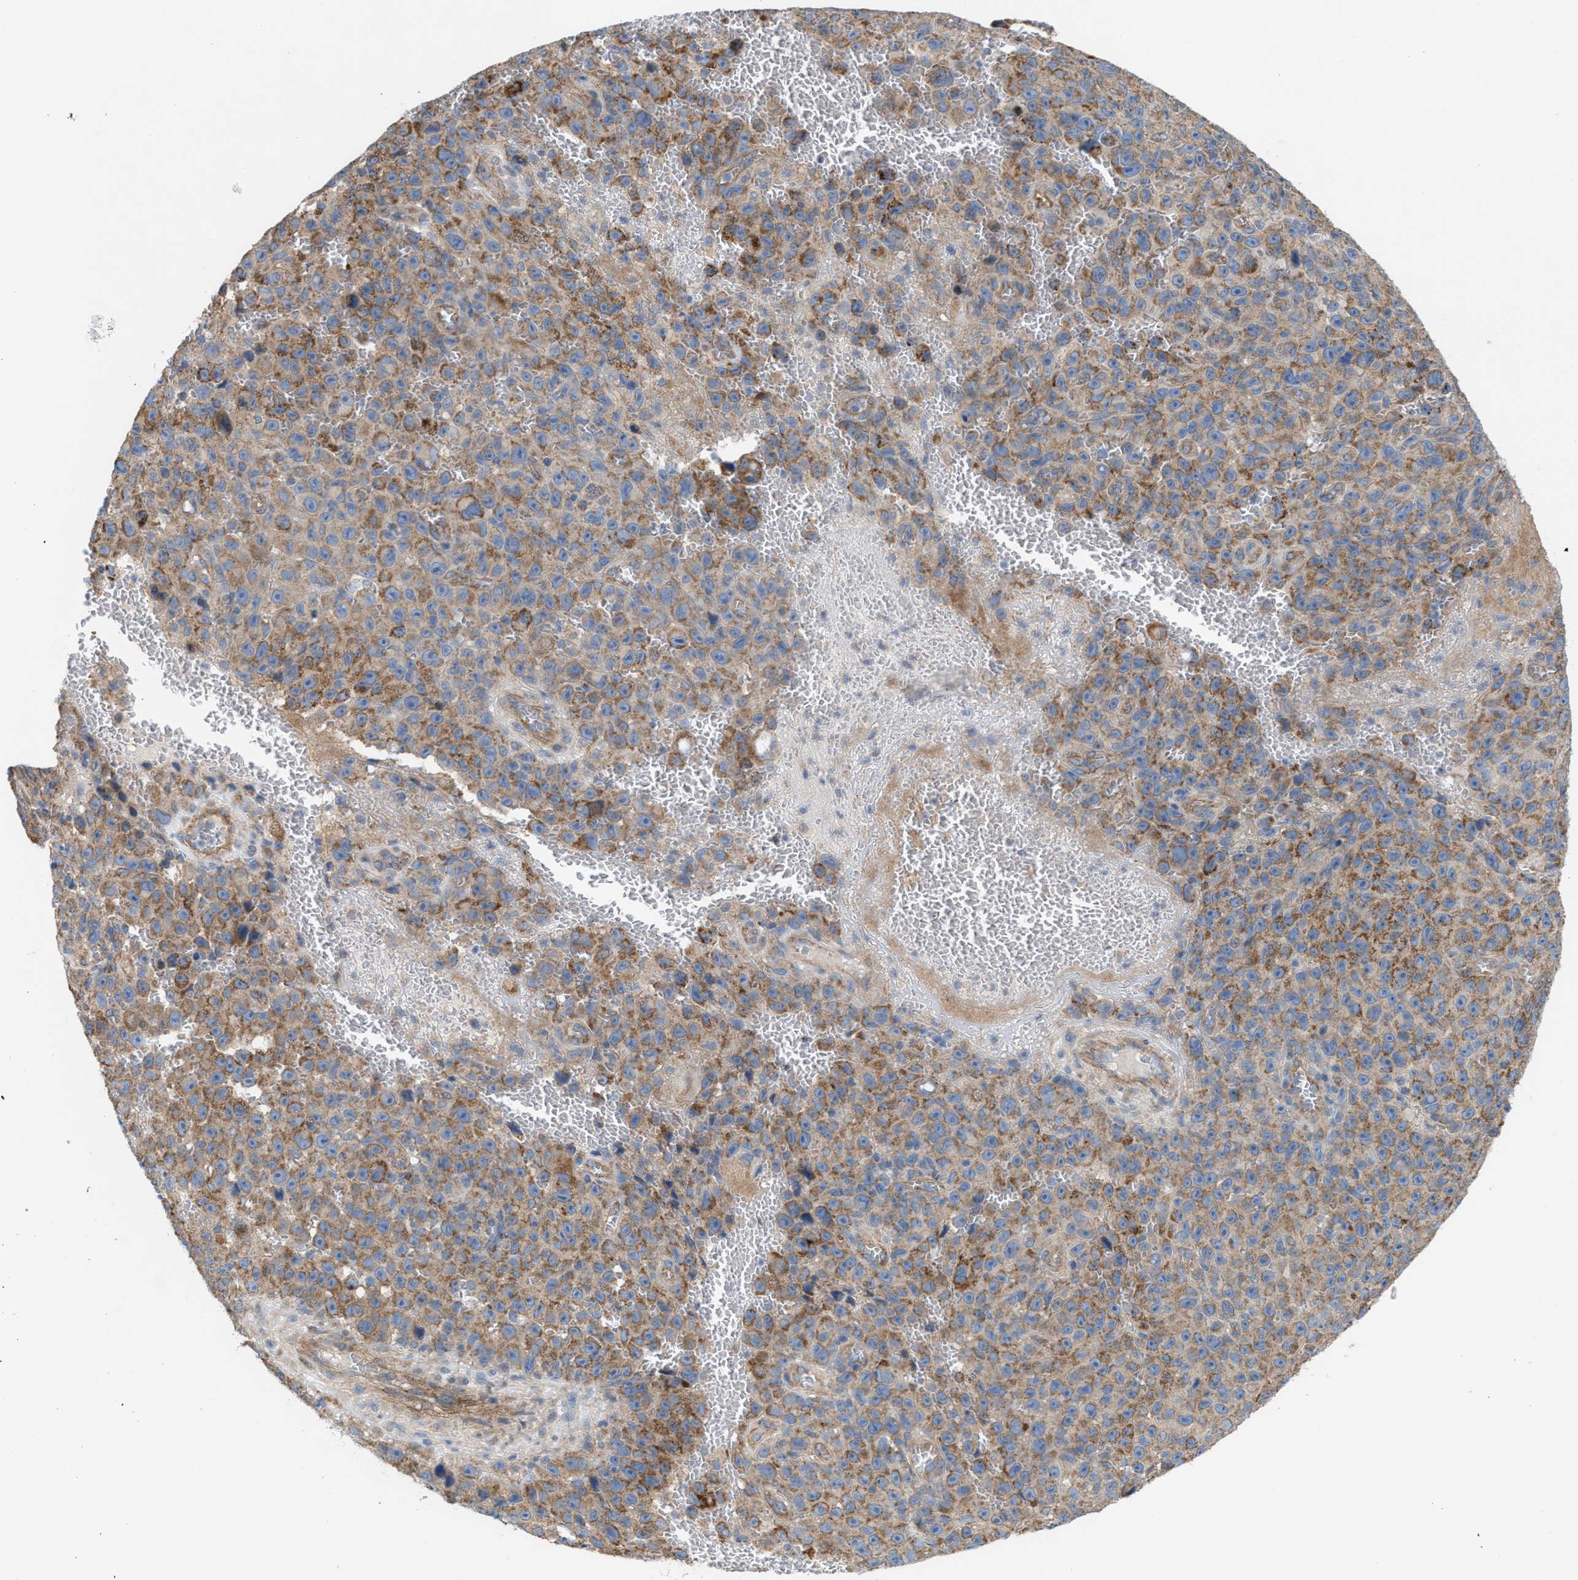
{"staining": {"intensity": "moderate", "quantity": "25%-75%", "location": "cytoplasmic/membranous"}, "tissue": "melanoma", "cell_type": "Tumor cells", "image_type": "cancer", "snomed": [{"axis": "morphology", "description": "Malignant melanoma, NOS"}, {"axis": "topography", "description": "Skin"}], "caption": "Moderate cytoplasmic/membranous staining for a protein is seen in about 25%-75% of tumor cells of melanoma using IHC.", "gene": "OXSM", "patient": {"sex": "female", "age": 82}}